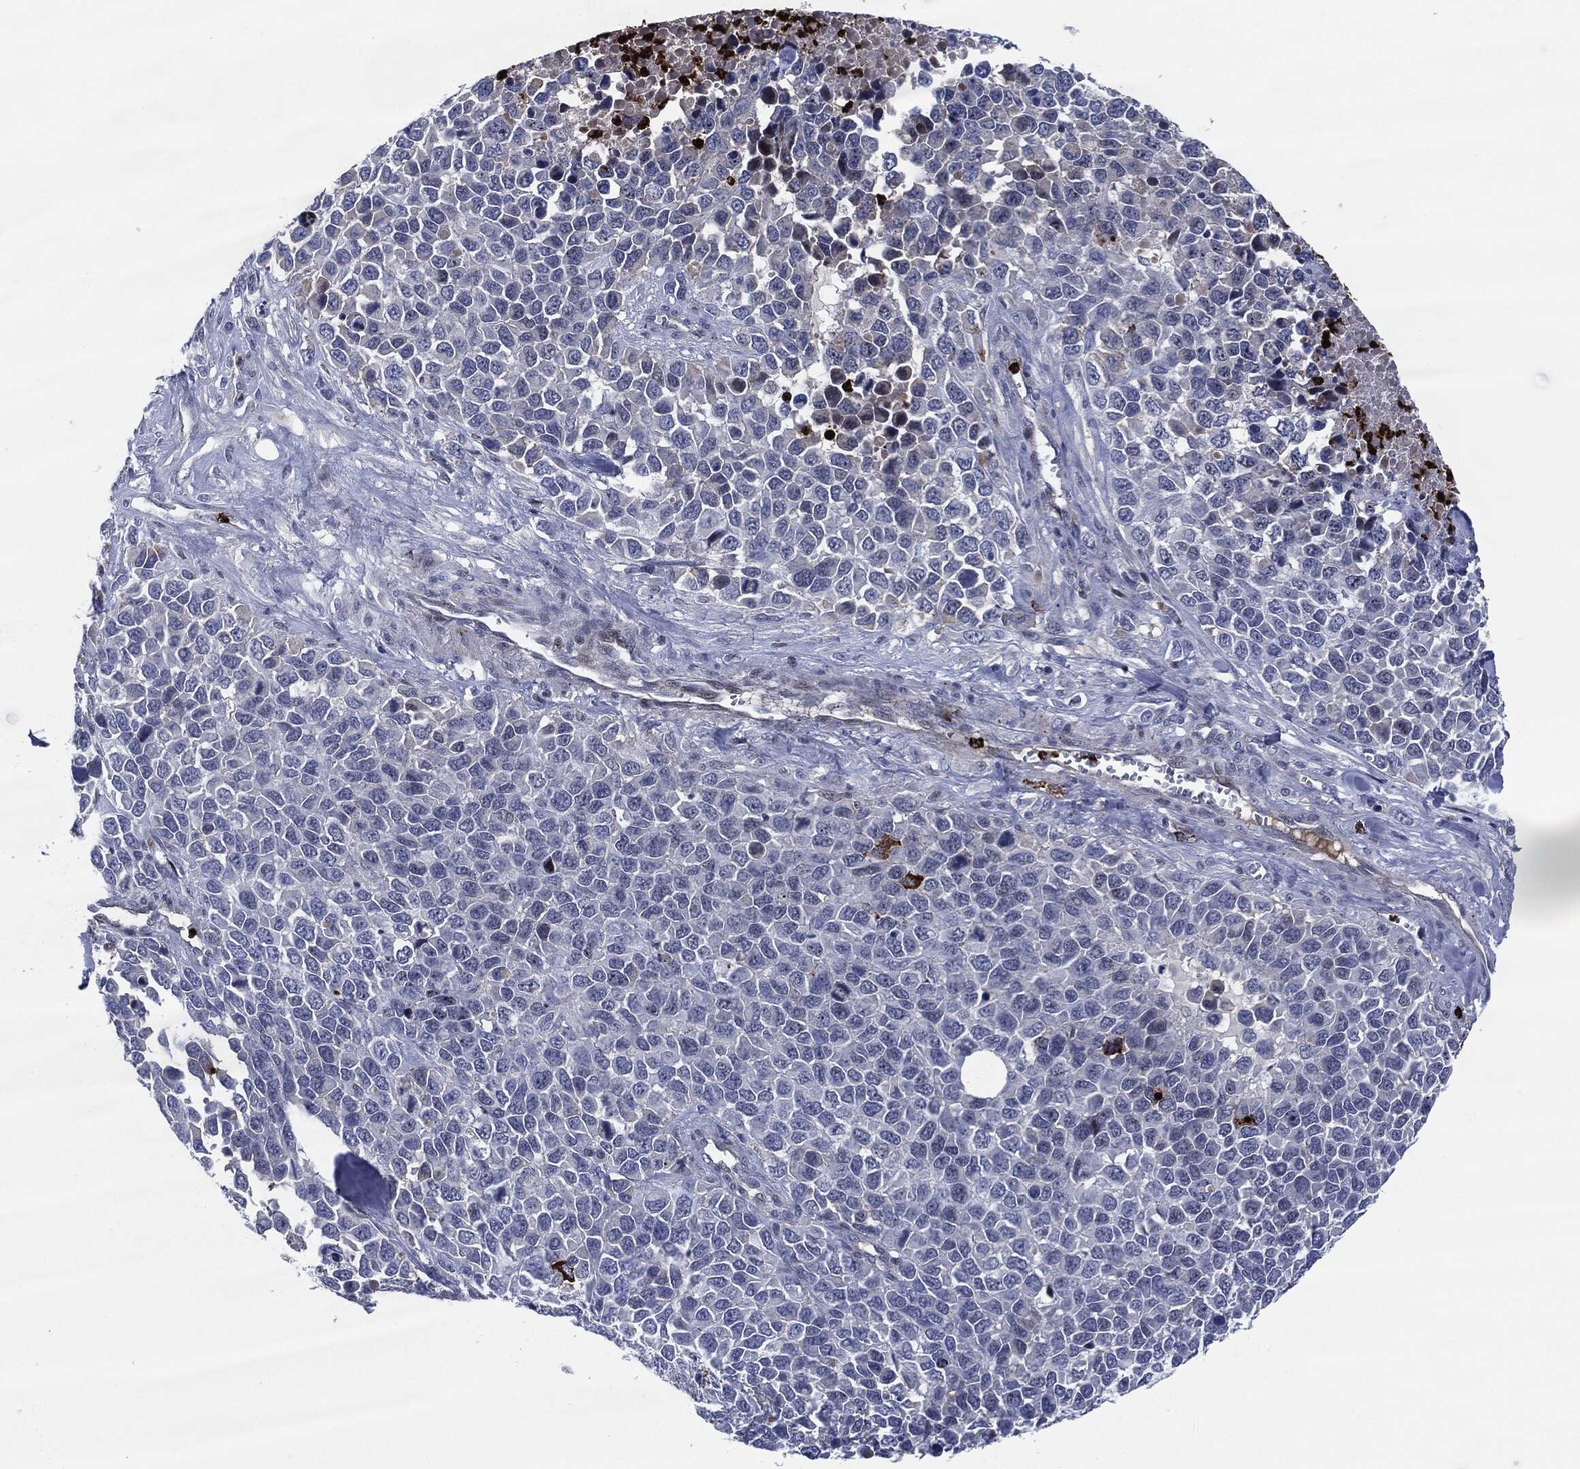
{"staining": {"intensity": "negative", "quantity": "none", "location": "none"}, "tissue": "melanoma", "cell_type": "Tumor cells", "image_type": "cancer", "snomed": [{"axis": "morphology", "description": "Malignant melanoma, Metastatic site"}, {"axis": "topography", "description": "Skin"}], "caption": "The image reveals no significant positivity in tumor cells of malignant melanoma (metastatic site).", "gene": "MPO", "patient": {"sex": "male", "age": 84}}